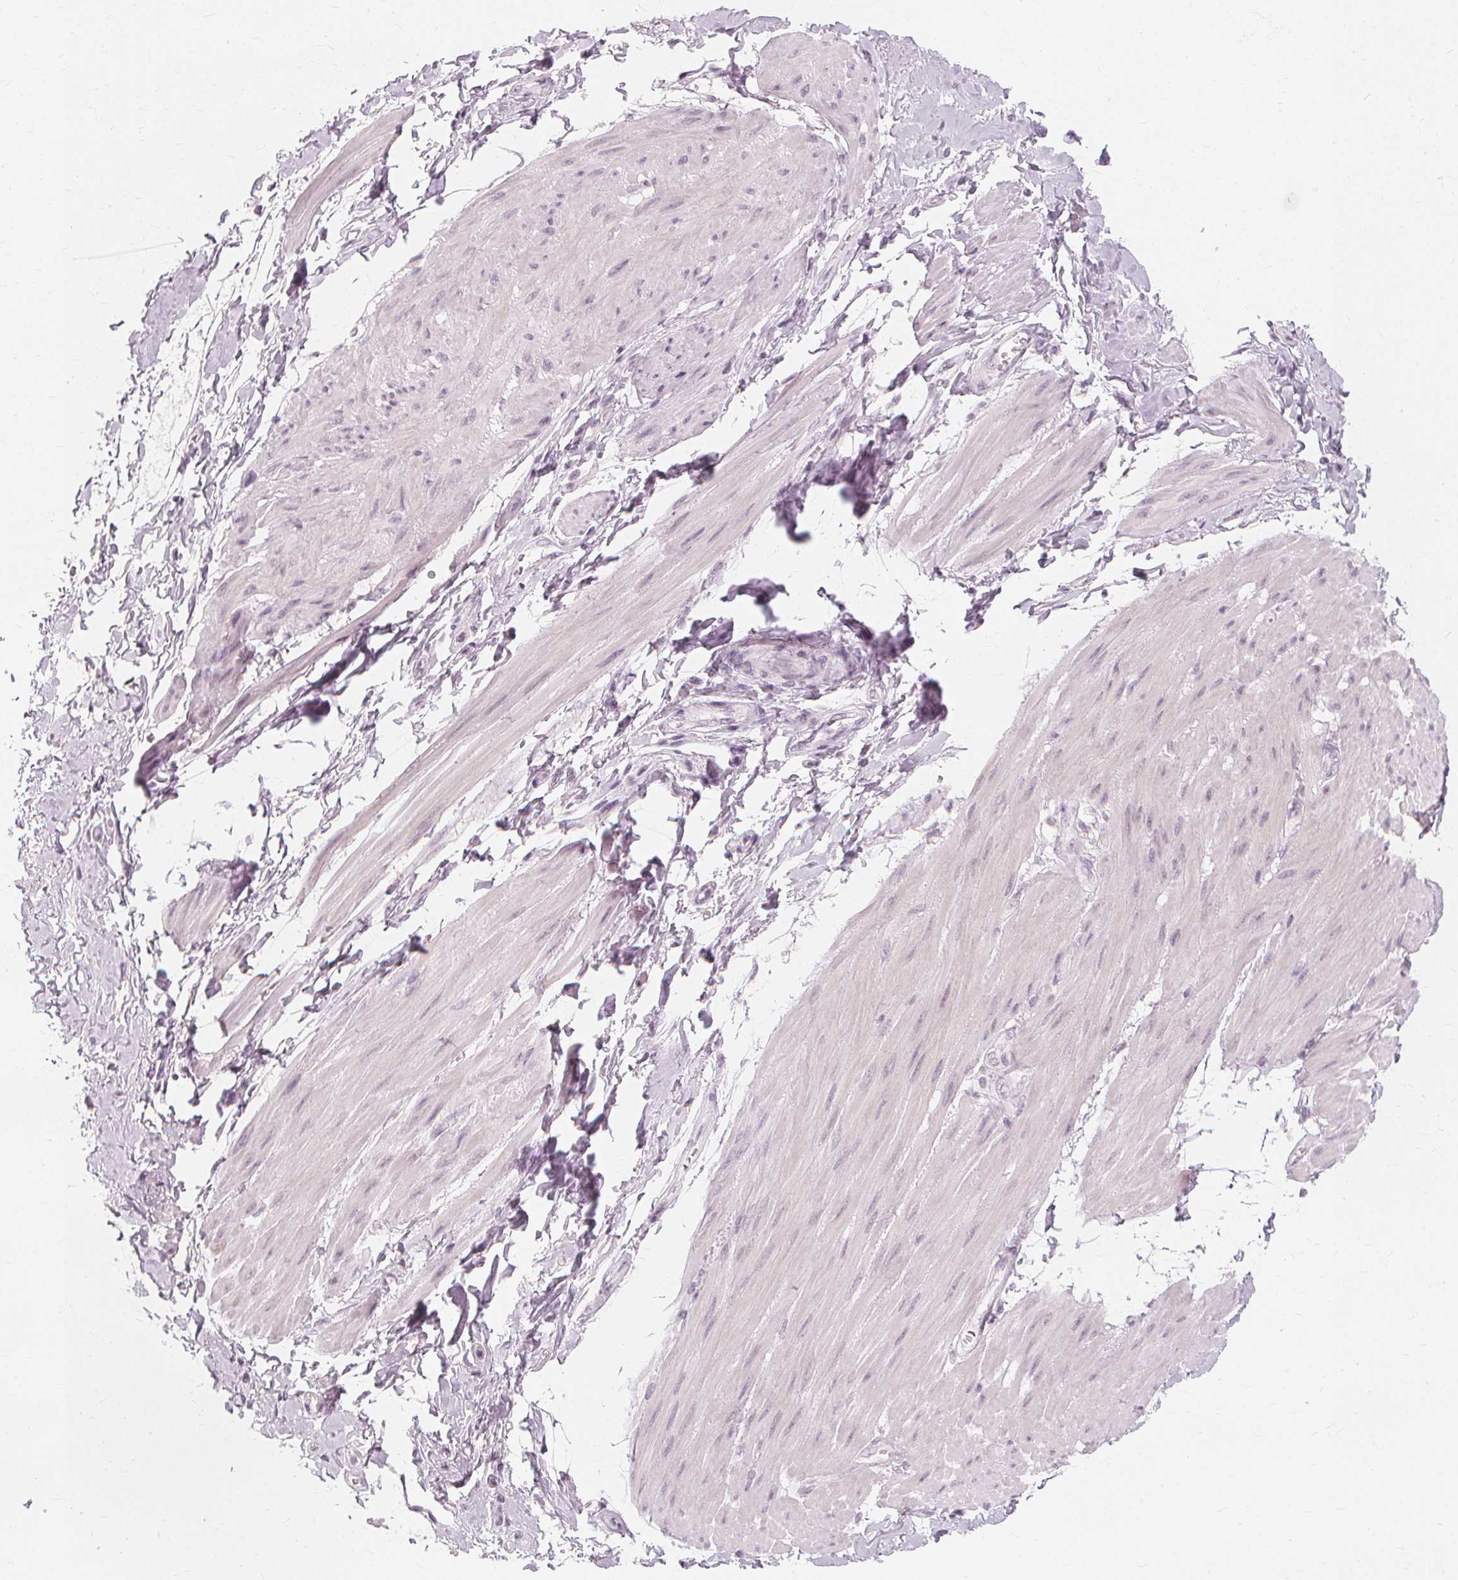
{"staining": {"intensity": "negative", "quantity": "none", "location": "none"}, "tissue": "adipose tissue", "cell_type": "Adipocytes", "image_type": "normal", "snomed": [{"axis": "morphology", "description": "Normal tissue, NOS"}, {"axis": "topography", "description": "Urinary bladder"}, {"axis": "topography", "description": "Peripheral nerve tissue"}], "caption": "Immunohistochemistry (IHC) of unremarkable adipose tissue reveals no positivity in adipocytes.", "gene": "NXPE1", "patient": {"sex": "female", "age": 60}}